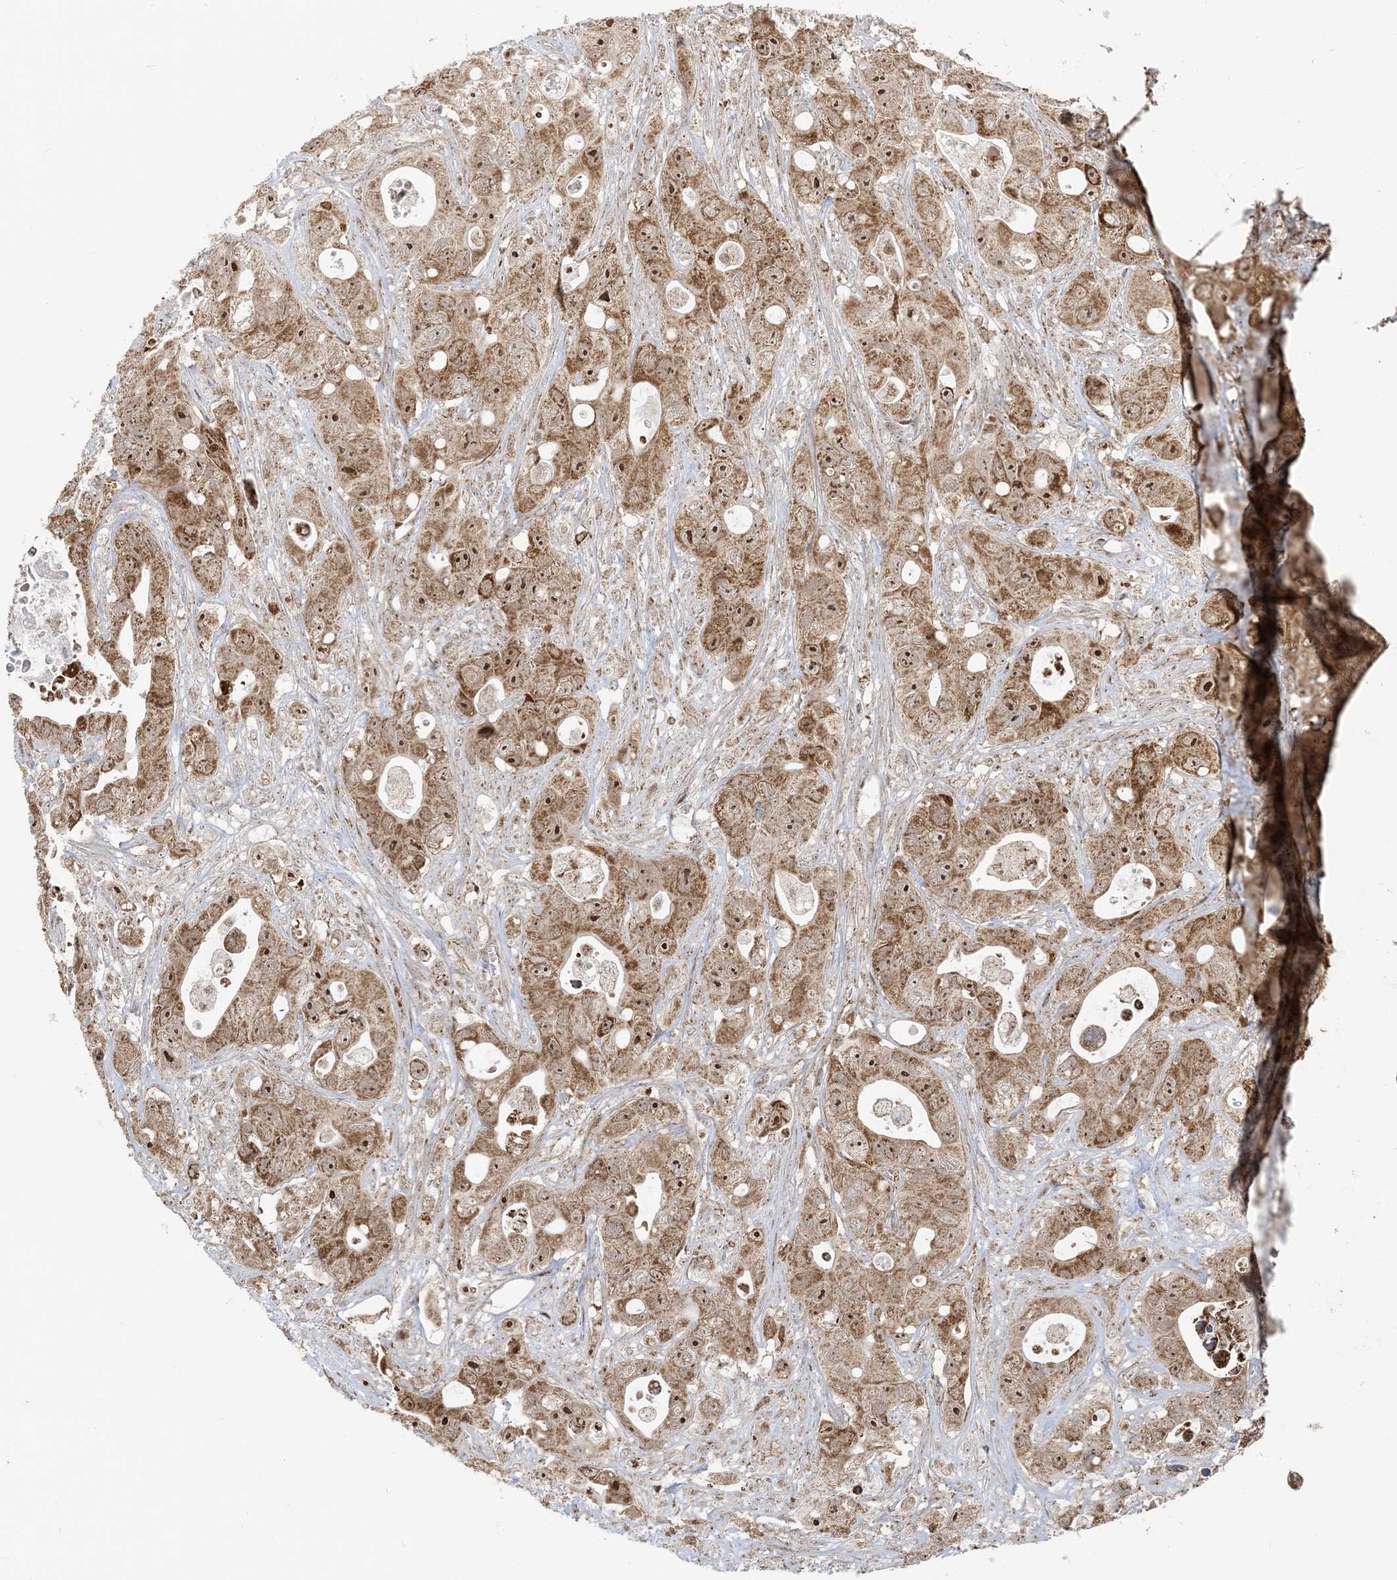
{"staining": {"intensity": "moderate", "quantity": ">75%", "location": "cytoplasmic/membranous,nuclear"}, "tissue": "colorectal cancer", "cell_type": "Tumor cells", "image_type": "cancer", "snomed": [{"axis": "morphology", "description": "Adenocarcinoma, NOS"}, {"axis": "topography", "description": "Colon"}], "caption": "Adenocarcinoma (colorectal) stained for a protein exhibits moderate cytoplasmic/membranous and nuclear positivity in tumor cells. The staining is performed using DAB (3,3'-diaminobenzidine) brown chromogen to label protein expression. The nuclei are counter-stained blue using hematoxylin.", "gene": "MAPKBP1", "patient": {"sex": "female", "age": 46}}